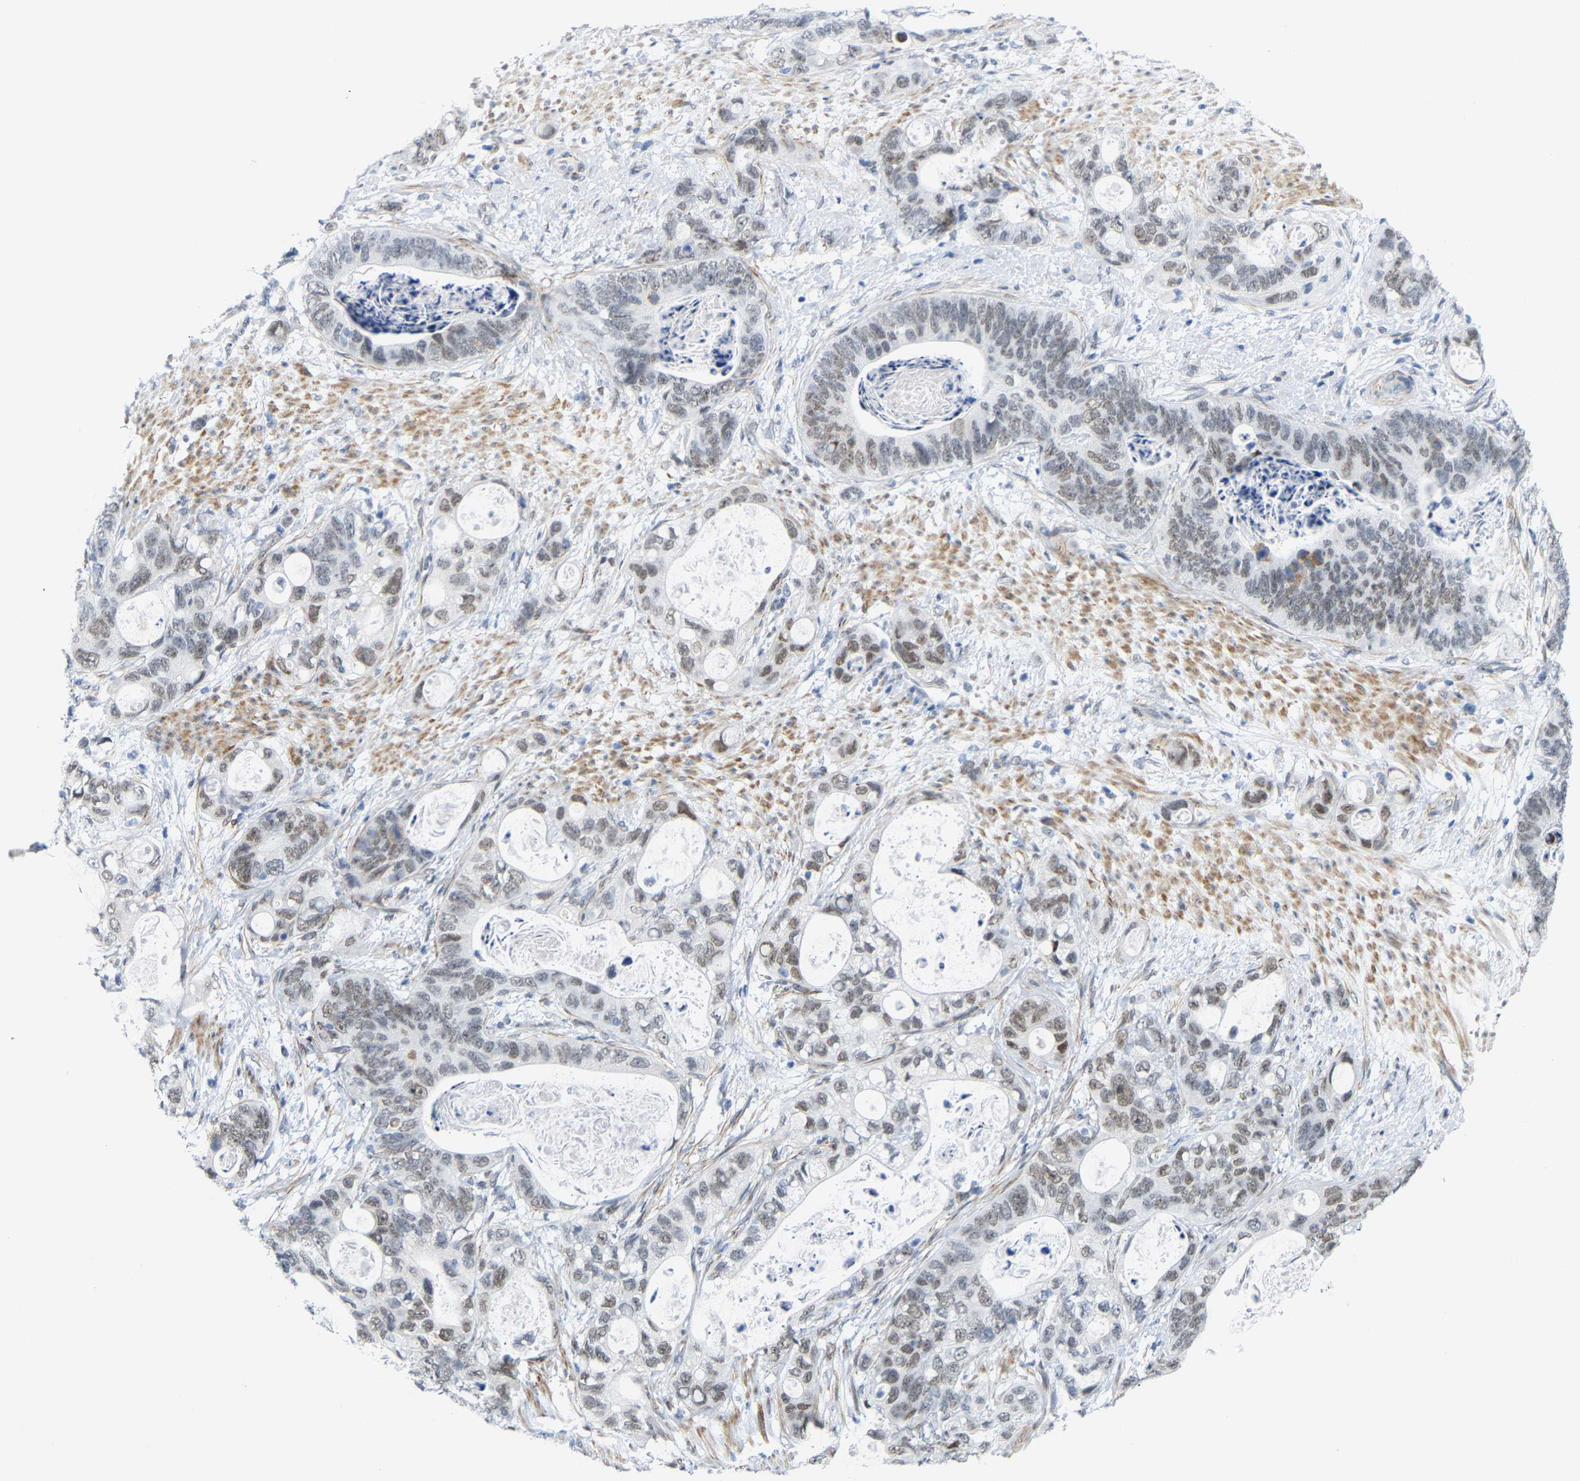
{"staining": {"intensity": "weak", "quantity": "25%-75%", "location": "nuclear"}, "tissue": "stomach cancer", "cell_type": "Tumor cells", "image_type": "cancer", "snomed": [{"axis": "morphology", "description": "Normal tissue, NOS"}, {"axis": "morphology", "description": "Adenocarcinoma, NOS"}, {"axis": "topography", "description": "Stomach"}], "caption": "This histopathology image shows stomach cancer stained with IHC to label a protein in brown. The nuclear of tumor cells show weak positivity for the protein. Nuclei are counter-stained blue.", "gene": "FAM180A", "patient": {"sex": "female", "age": 89}}